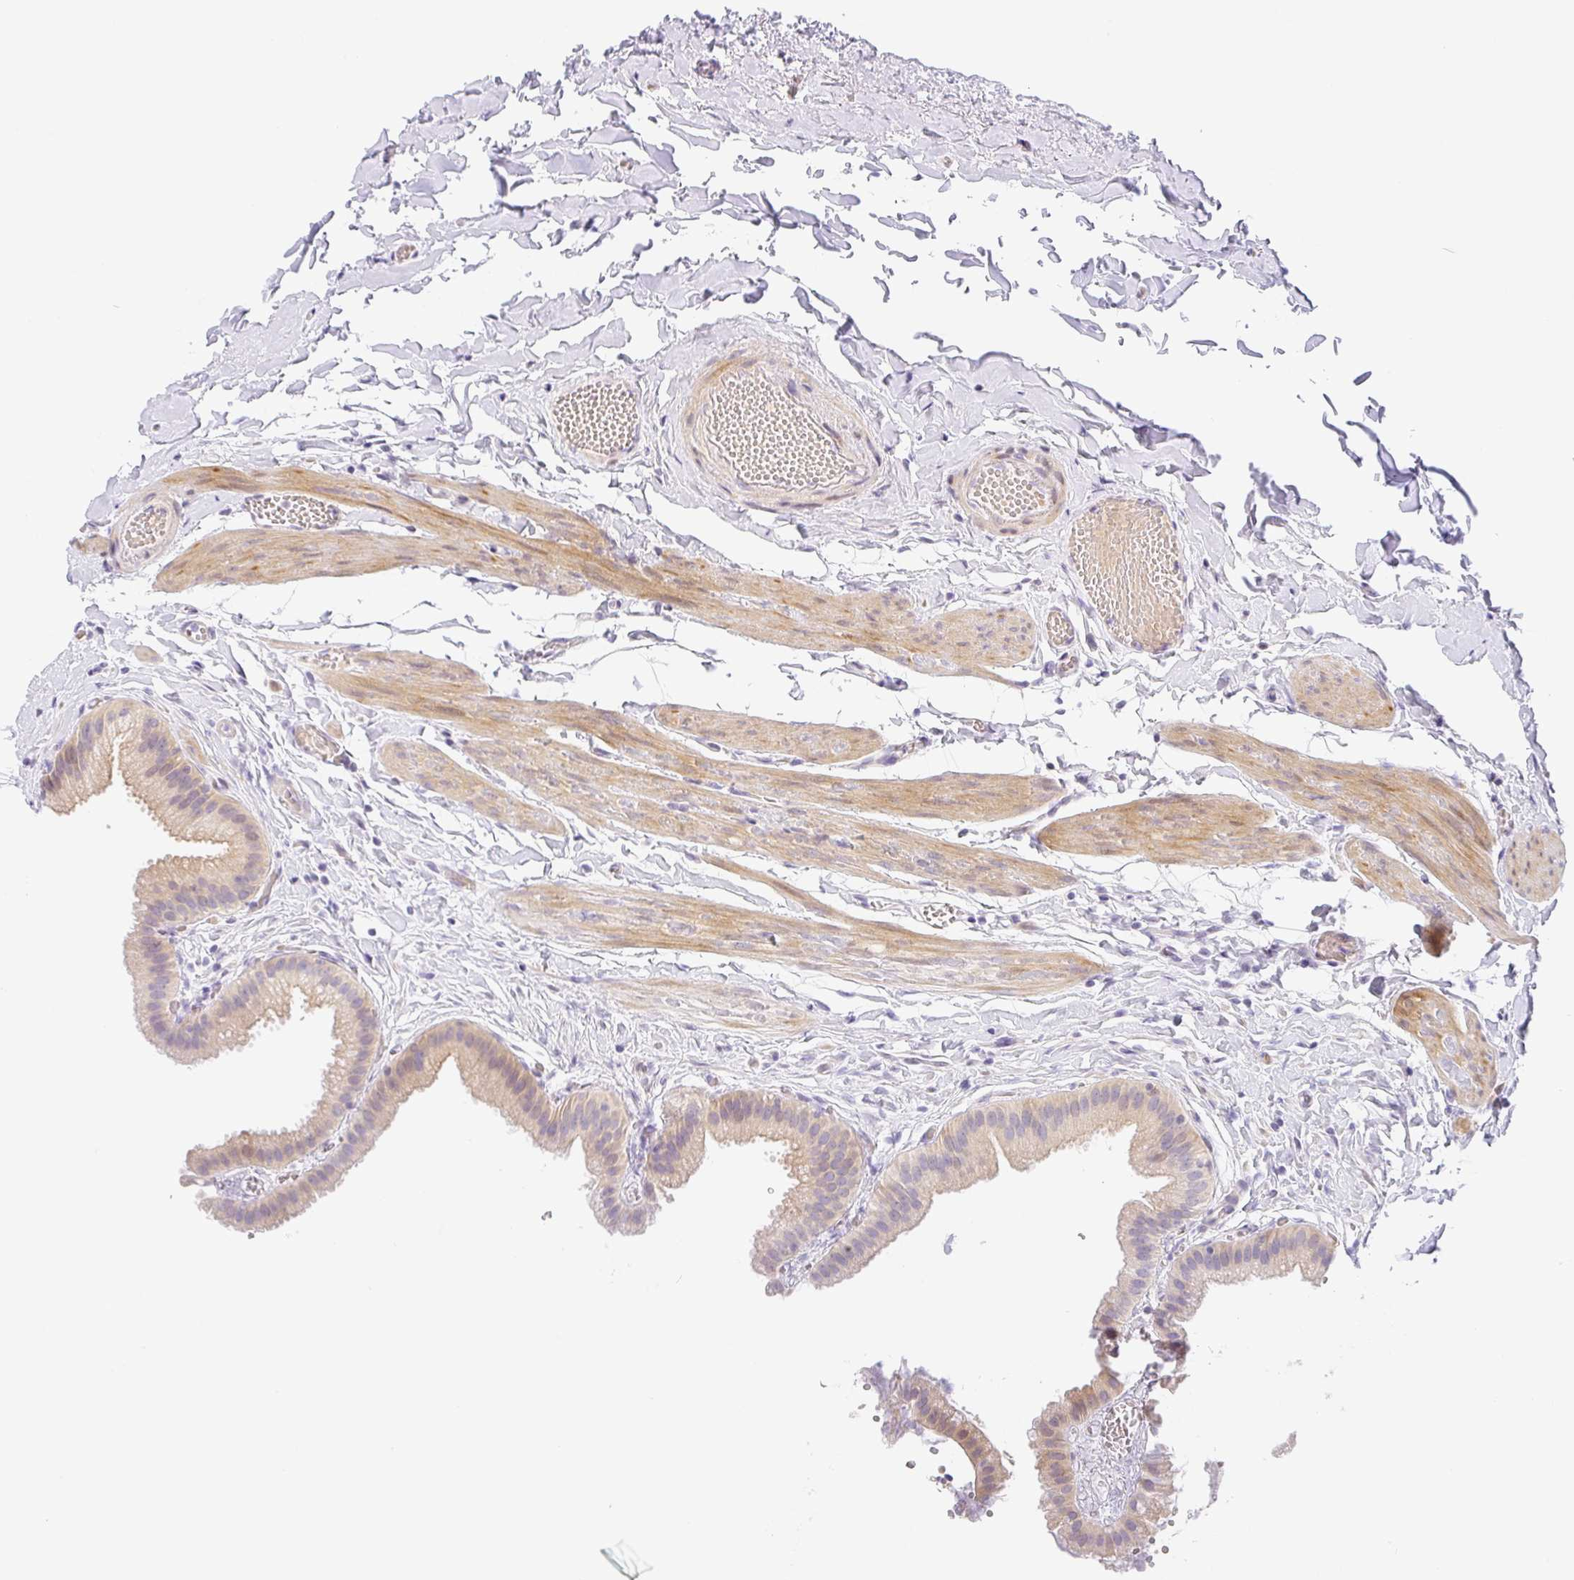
{"staining": {"intensity": "weak", "quantity": "25%-75%", "location": "cytoplasmic/membranous"}, "tissue": "gallbladder", "cell_type": "Glandular cells", "image_type": "normal", "snomed": [{"axis": "morphology", "description": "Normal tissue, NOS"}, {"axis": "topography", "description": "Gallbladder"}], "caption": "About 25%-75% of glandular cells in unremarkable human gallbladder reveal weak cytoplasmic/membranous protein expression as visualized by brown immunohistochemical staining.", "gene": "TMEM86A", "patient": {"sex": "female", "age": 63}}